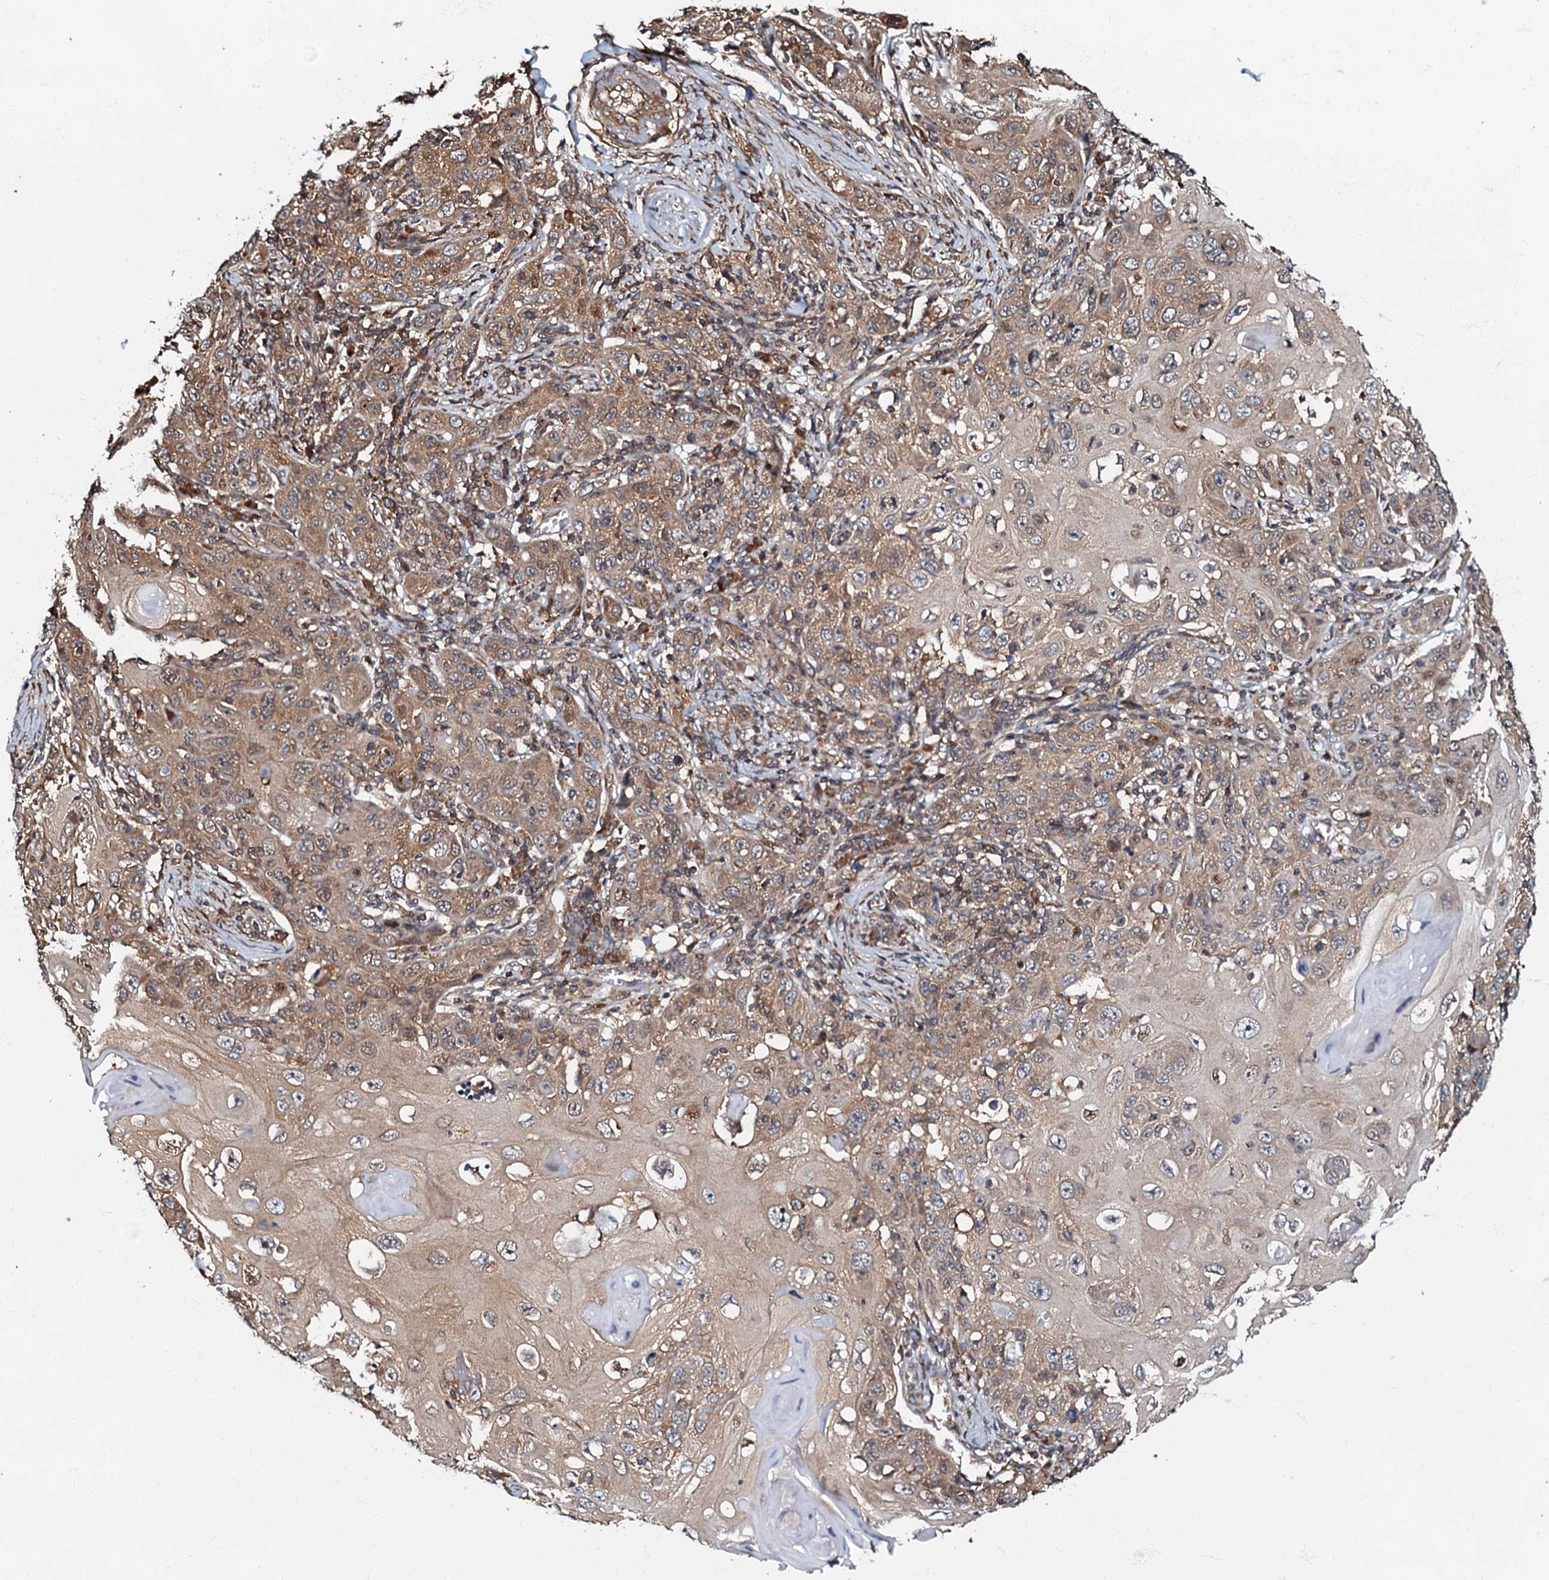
{"staining": {"intensity": "moderate", "quantity": "25%-75%", "location": "cytoplasmic/membranous"}, "tissue": "skin cancer", "cell_type": "Tumor cells", "image_type": "cancer", "snomed": [{"axis": "morphology", "description": "Squamous cell carcinoma, NOS"}, {"axis": "topography", "description": "Skin"}], "caption": "Human skin squamous cell carcinoma stained with a brown dye demonstrates moderate cytoplasmic/membranous positive staining in approximately 25%-75% of tumor cells.", "gene": "OSBP", "patient": {"sex": "female", "age": 88}}